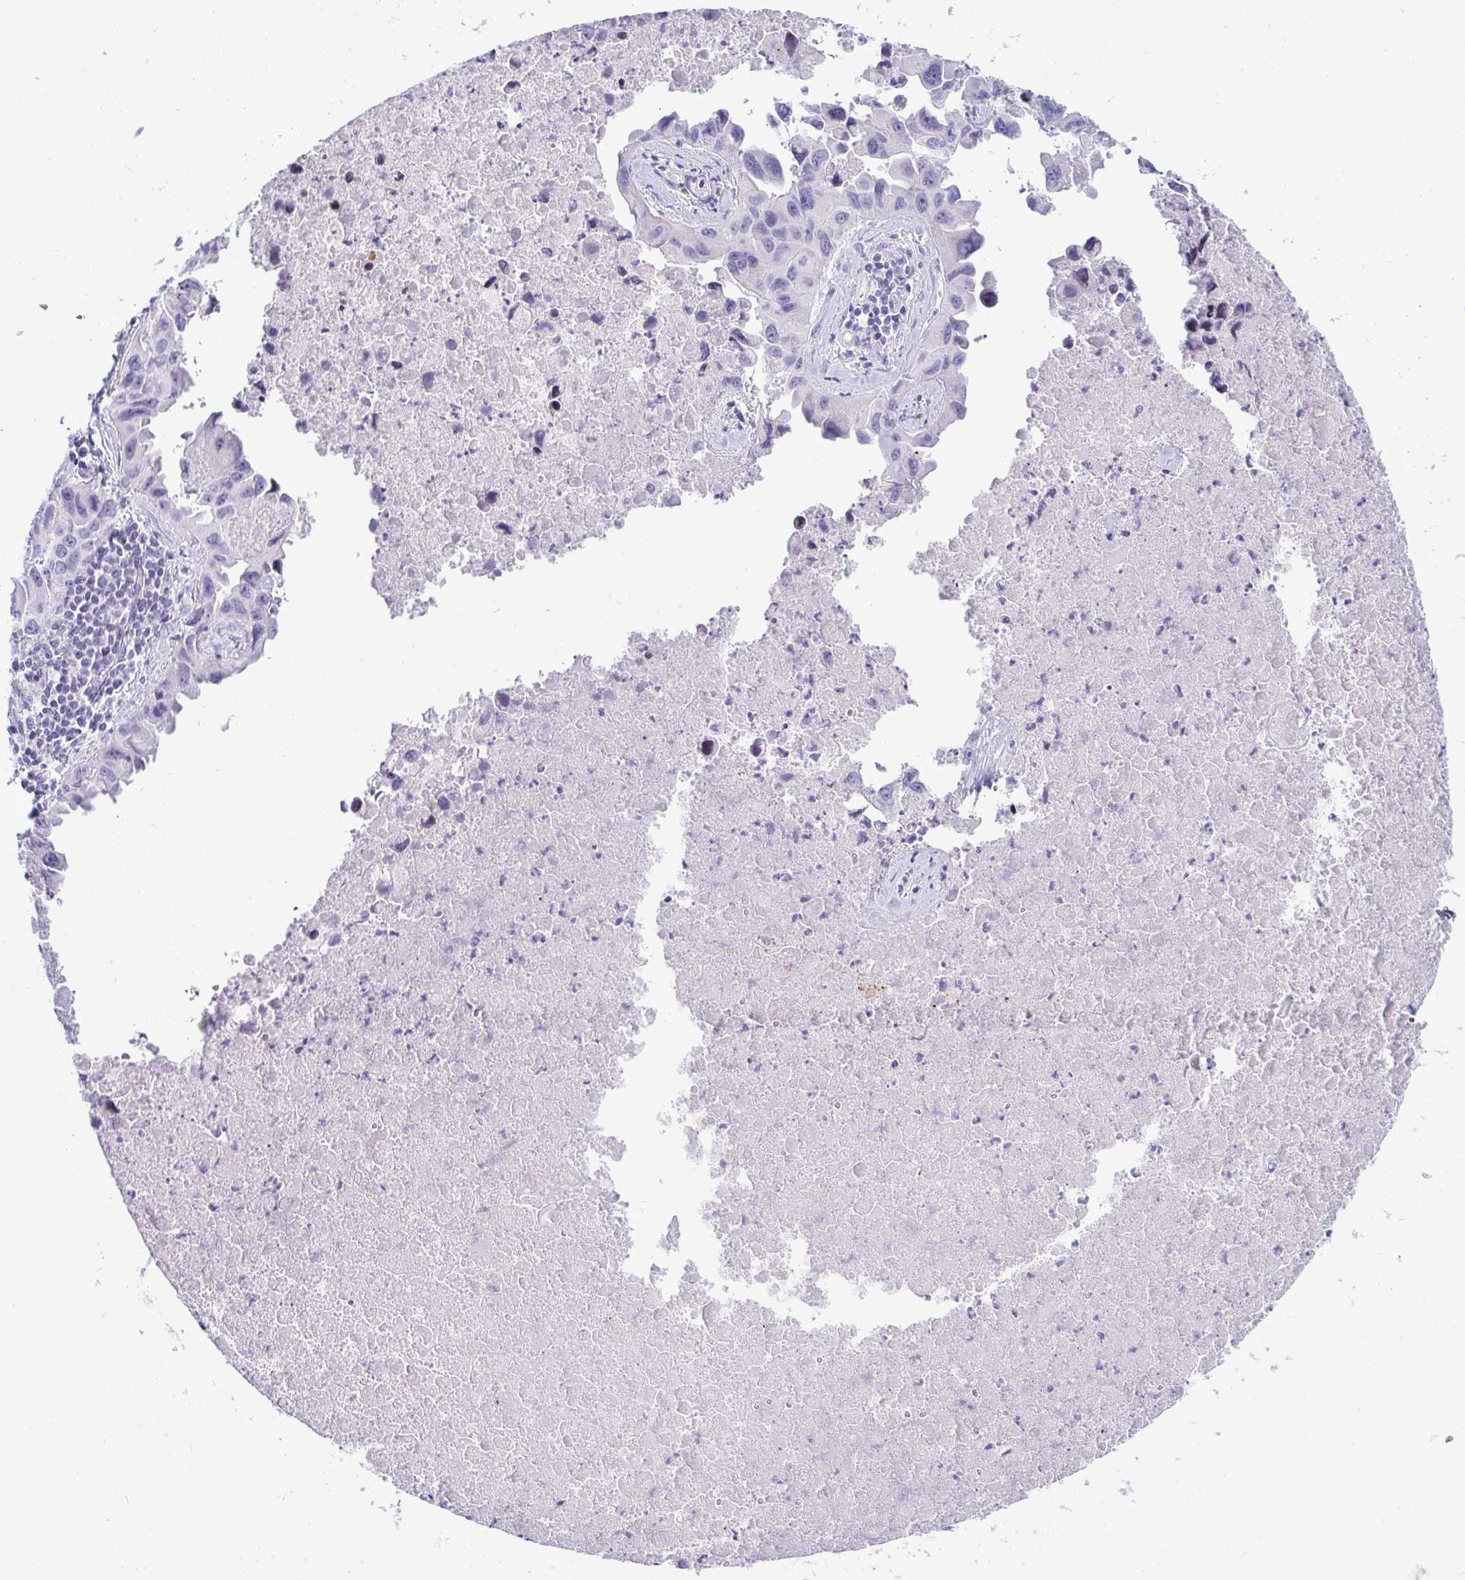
{"staining": {"intensity": "negative", "quantity": "none", "location": "none"}, "tissue": "lung cancer", "cell_type": "Tumor cells", "image_type": "cancer", "snomed": [{"axis": "morphology", "description": "Adenocarcinoma, NOS"}, {"axis": "topography", "description": "Lymph node"}, {"axis": "topography", "description": "Lung"}], "caption": "Immunohistochemistry histopathology image of neoplastic tissue: lung cancer stained with DAB (3,3'-diaminobenzidine) demonstrates no significant protein positivity in tumor cells. (Brightfield microscopy of DAB (3,3'-diaminobenzidine) IHC at high magnification).", "gene": "ZNF182", "patient": {"sex": "male", "age": 64}}